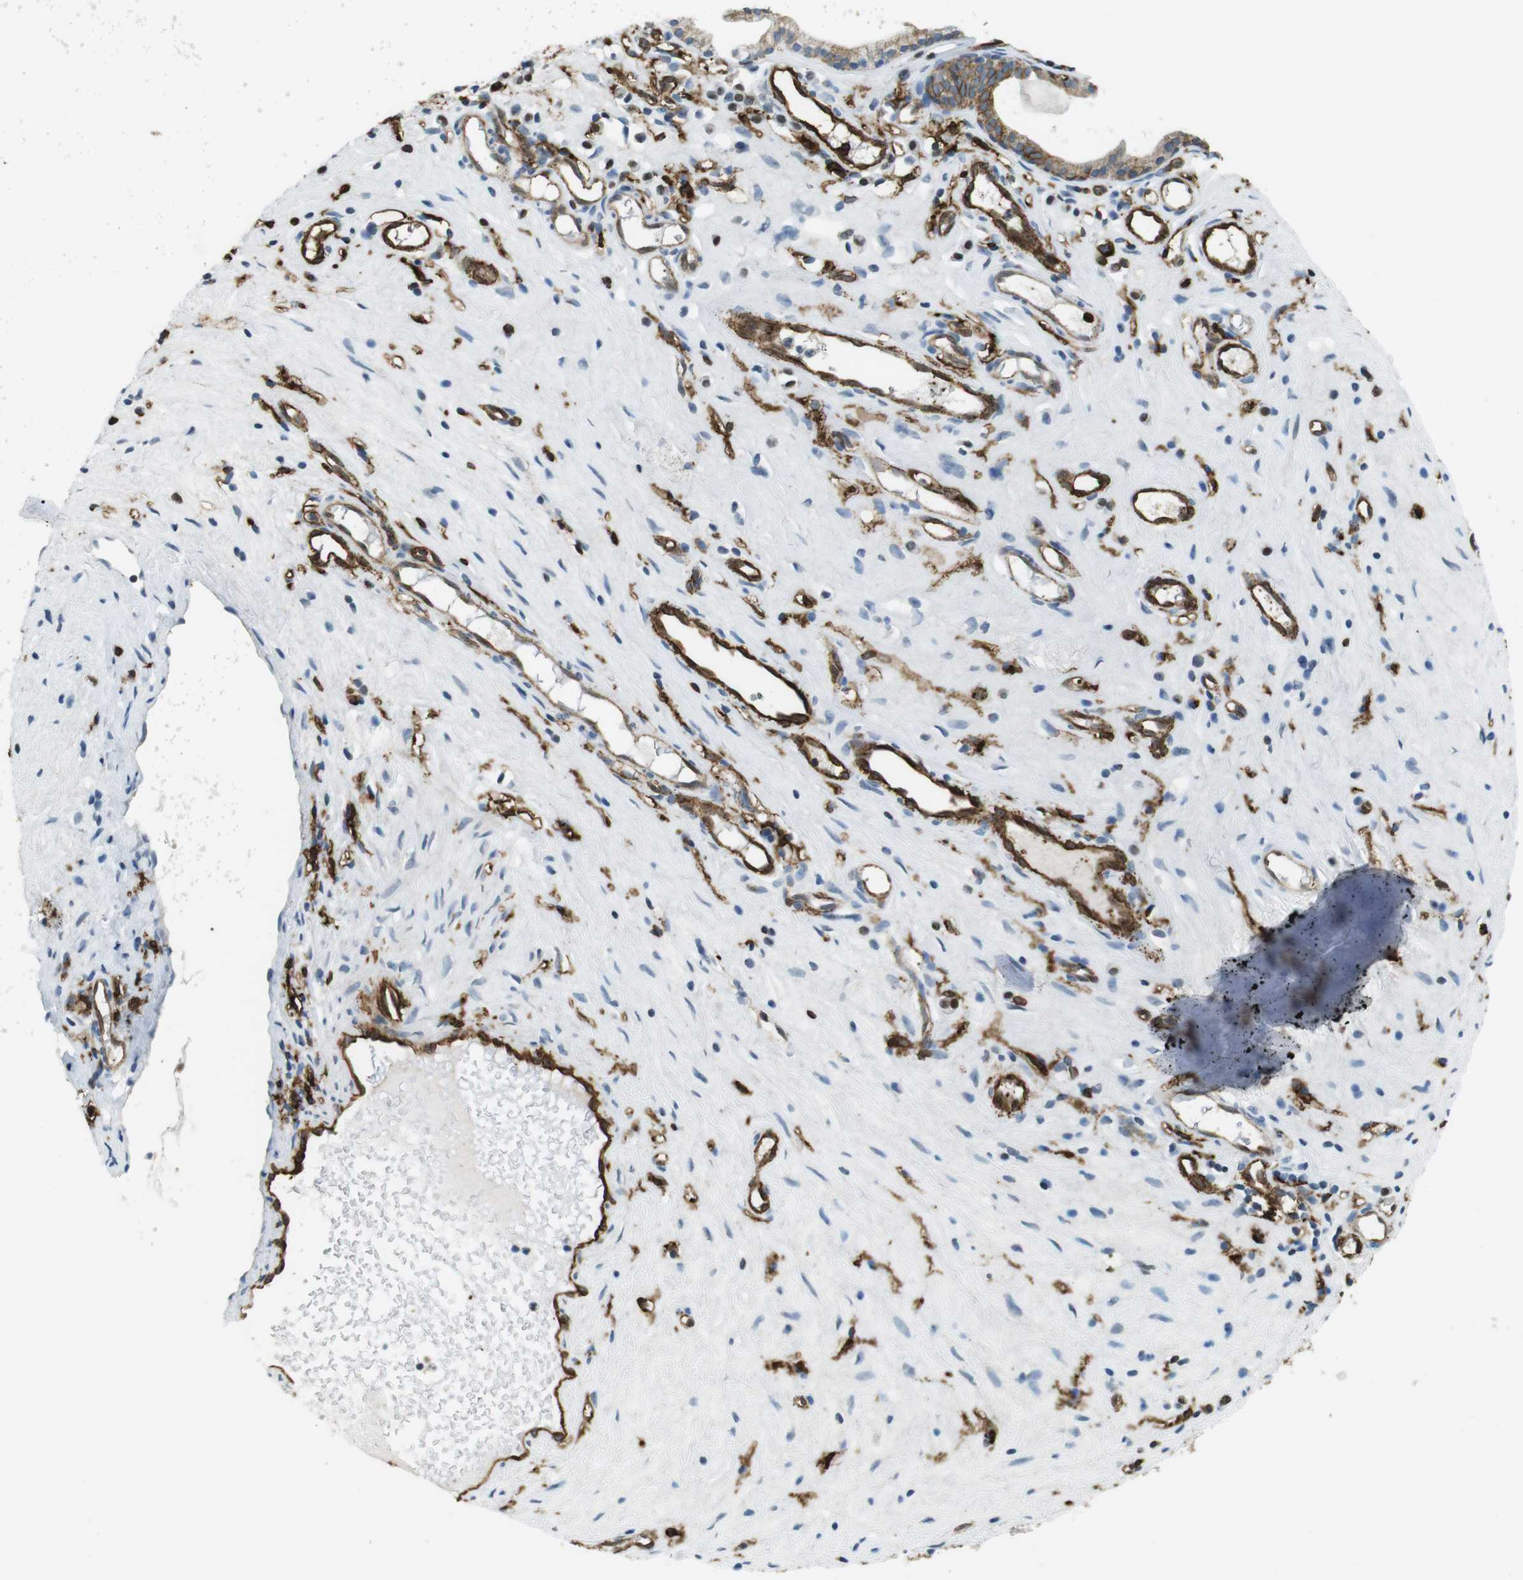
{"staining": {"intensity": "strong", "quantity": ">75%", "location": "cytoplasmic/membranous"}, "tissue": "nasopharynx", "cell_type": "Respiratory epithelial cells", "image_type": "normal", "snomed": [{"axis": "morphology", "description": "Normal tissue, NOS"}, {"axis": "topography", "description": "Nasopharynx"}], "caption": "The photomicrograph demonstrates staining of benign nasopharynx, revealing strong cytoplasmic/membranous protein expression (brown color) within respiratory epithelial cells. (IHC, brightfield microscopy, high magnification).", "gene": "HLA", "patient": {"sex": "female", "age": 78}}